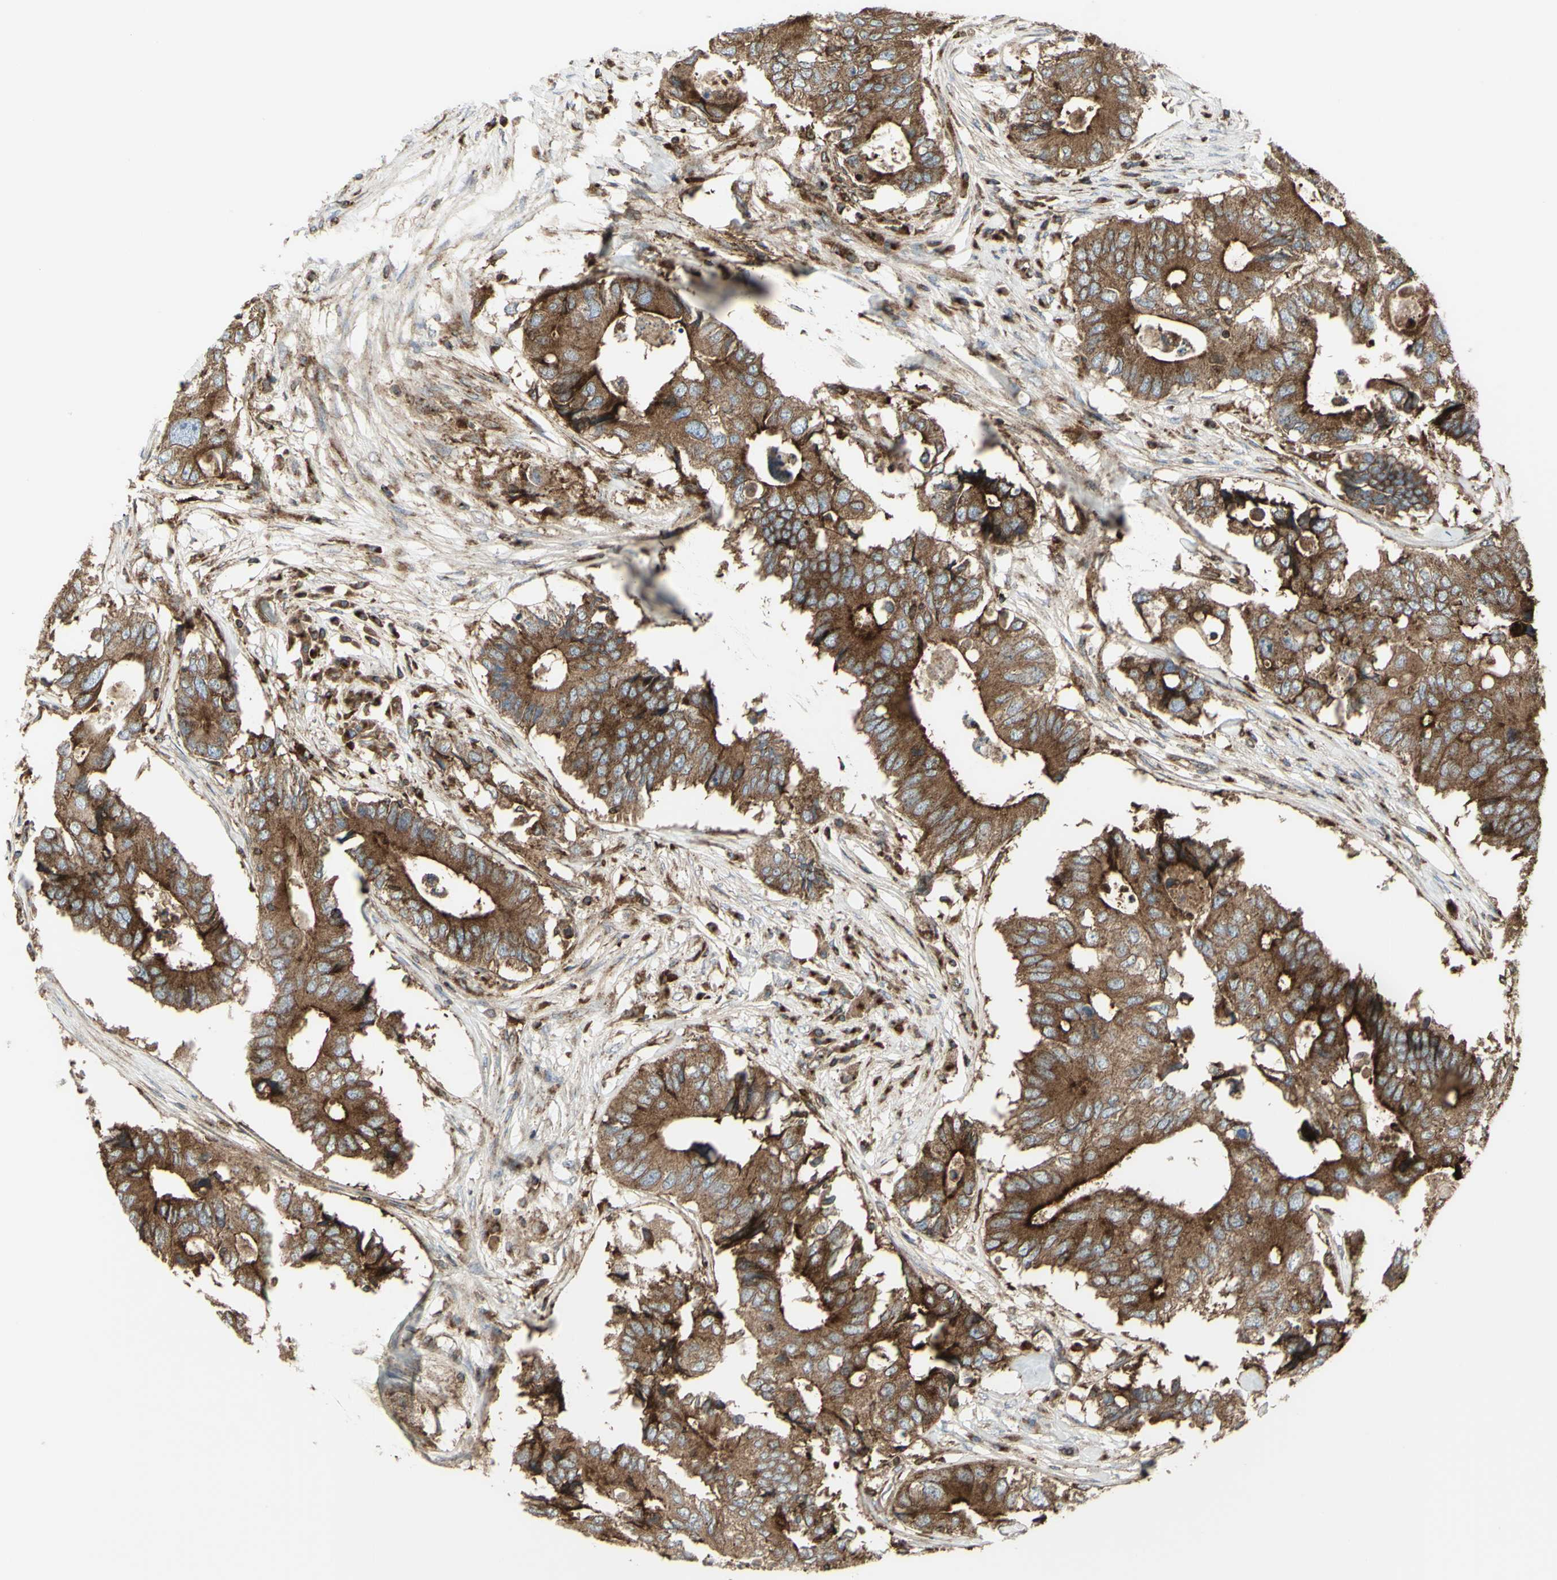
{"staining": {"intensity": "strong", "quantity": ">75%", "location": "cytoplasmic/membranous"}, "tissue": "colorectal cancer", "cell_type": "Tumor cells", "image_type": "cancer", "snomed": [{"axis": "morphology", "description": "Adenocarcinoma, NOS"}, {"axis": "topography", "description": "Colon"}], "caption": "Immunohistochemical staining of colorectal adenocarcinoma shows high levels of strong cytoplasmic/membranous protein staining in approximately >75% of tumor cells.", "gene": "NAPA", "patient": {"sex": "male", "age": 71}}